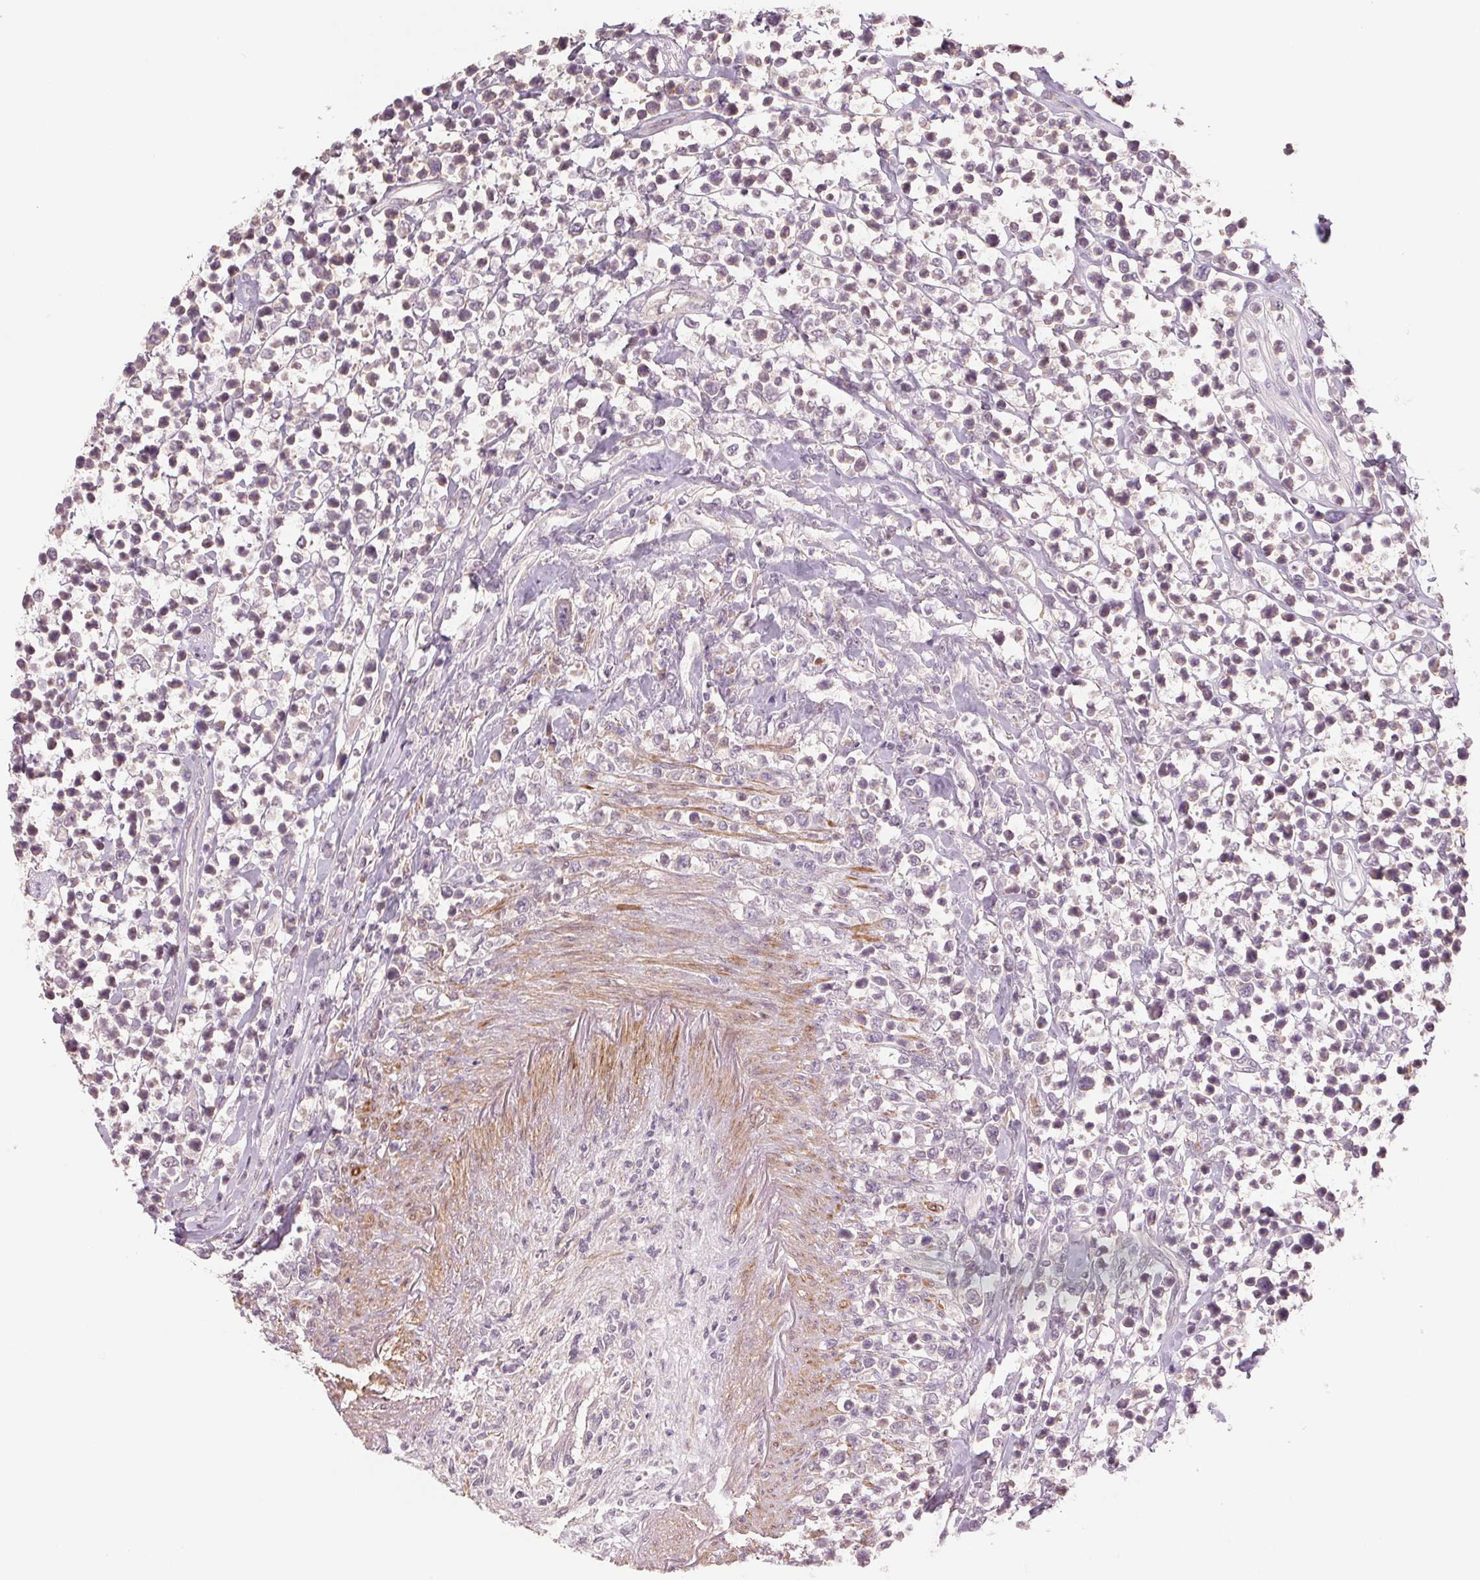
{"staining": {"intensity": "negative", "quantity": "none", "location": "none"}, "tissue": "lymphoma", "cell_type": "Tumor cells", "image_type": "cancer", "snomed": [{"axis": "morphology", "description": "Malignant lymphoma, non-Hodgkin's type, High grade"}, {"axis": "topography", "description": "Soft tissue"}], "caption": "Immunohistochemistry (IHC) of lymphoma displays no staining in tumor cells.", "gene": "PPIA", "patient": {"sex": "female", "age": 56}}